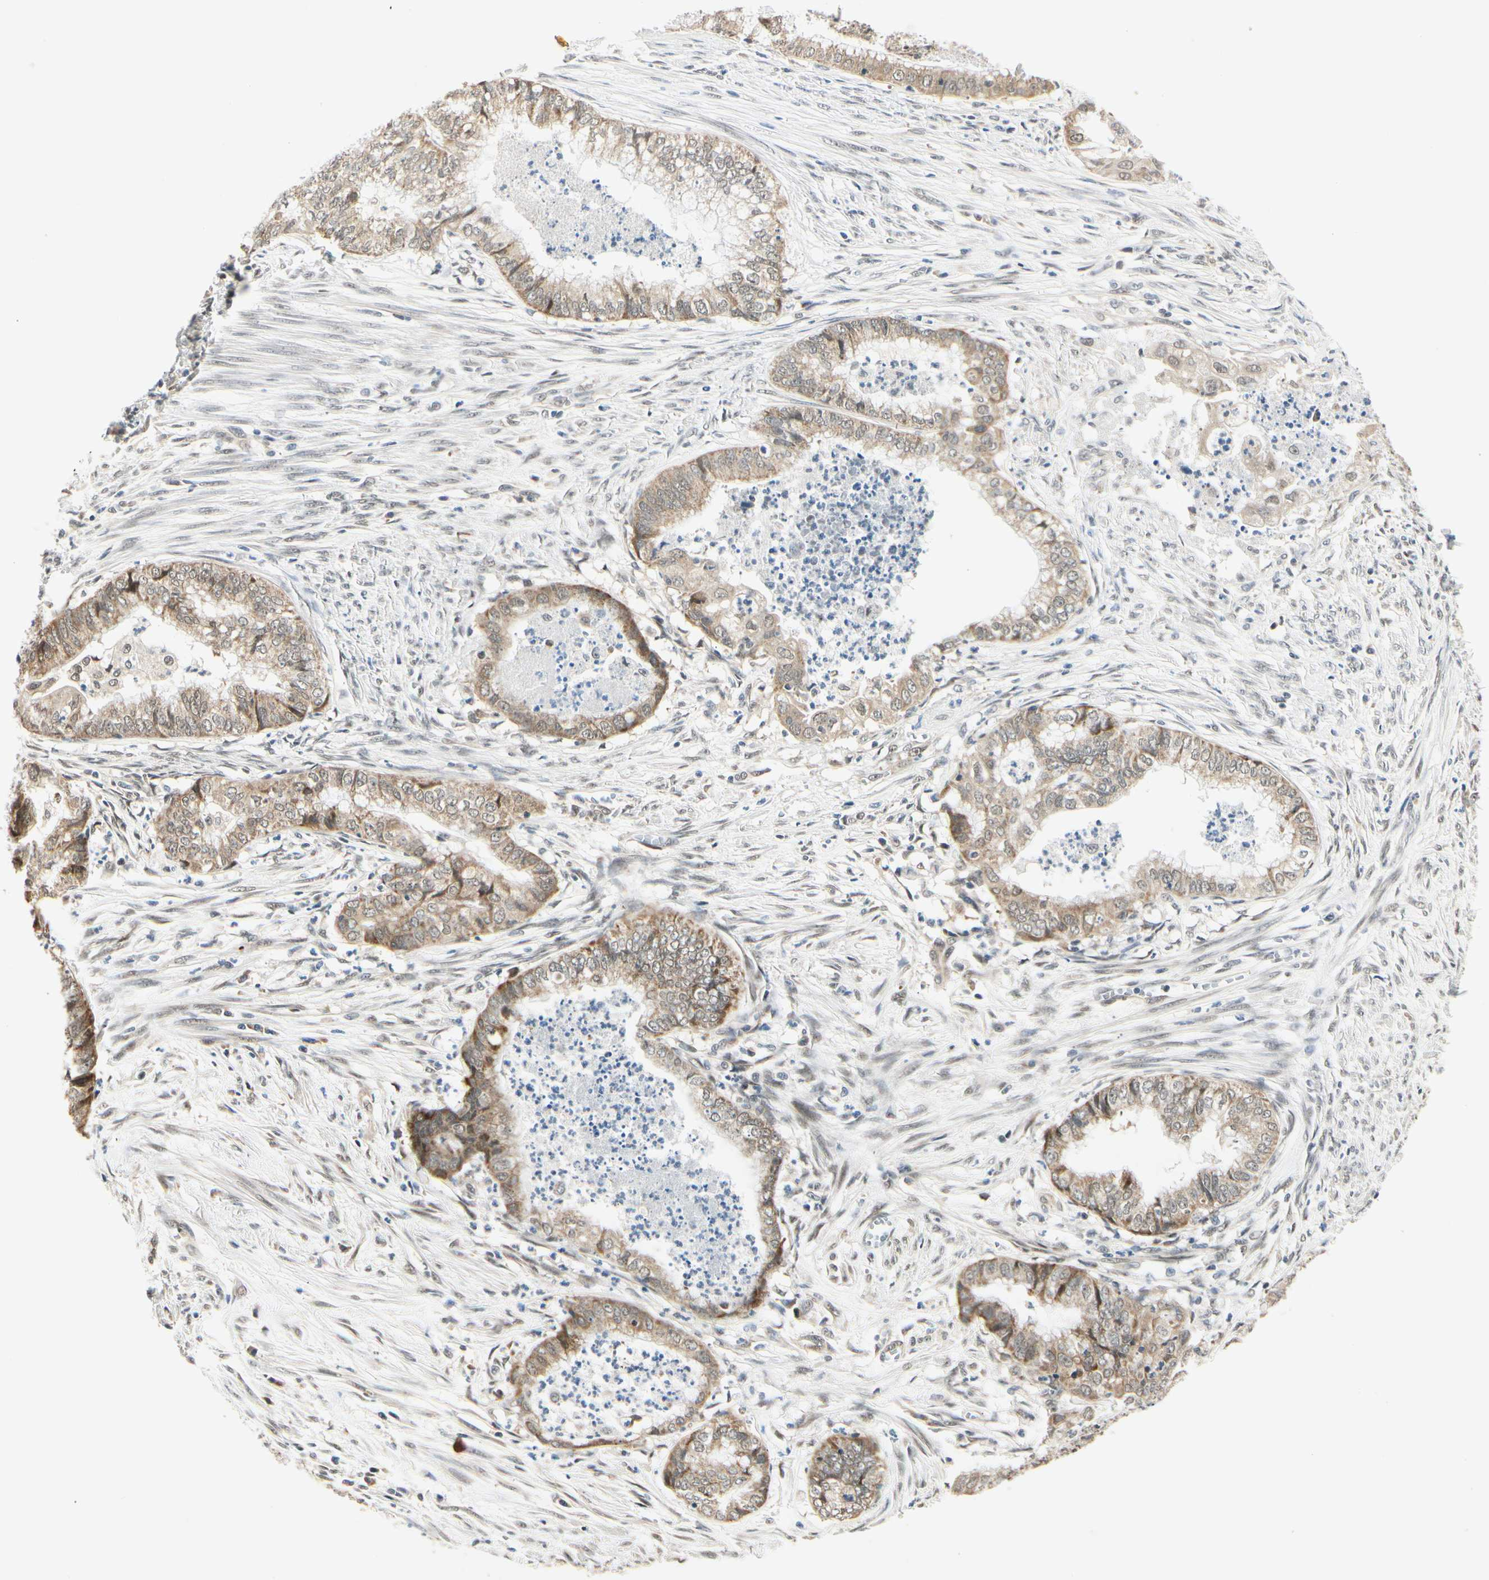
{"staining": {"intensity": "moderate", "quantity": ">75%", "location": "cytoplasmic/membranous"}, "tissue": "endometrial cancer", "cell_type": "Tumor cells", "image_type": "cancer", "snomed": [{"axis": "morphology", "description": "Necrosis, NOS"}, {"axis": "morphology", "description": "Adenocarcinoma, NOS"}, {"axis": "topography", "description": "Endometrium"}], "caption": "Tumor cells show medium levels of moderate cytoplasmic/membranous expression in about >75% of cells in endometrial adenocarcinoma. Nuclei are stained in blue.", "gene": "PDK2", "patient": {"sex": "female", "age": 79}}